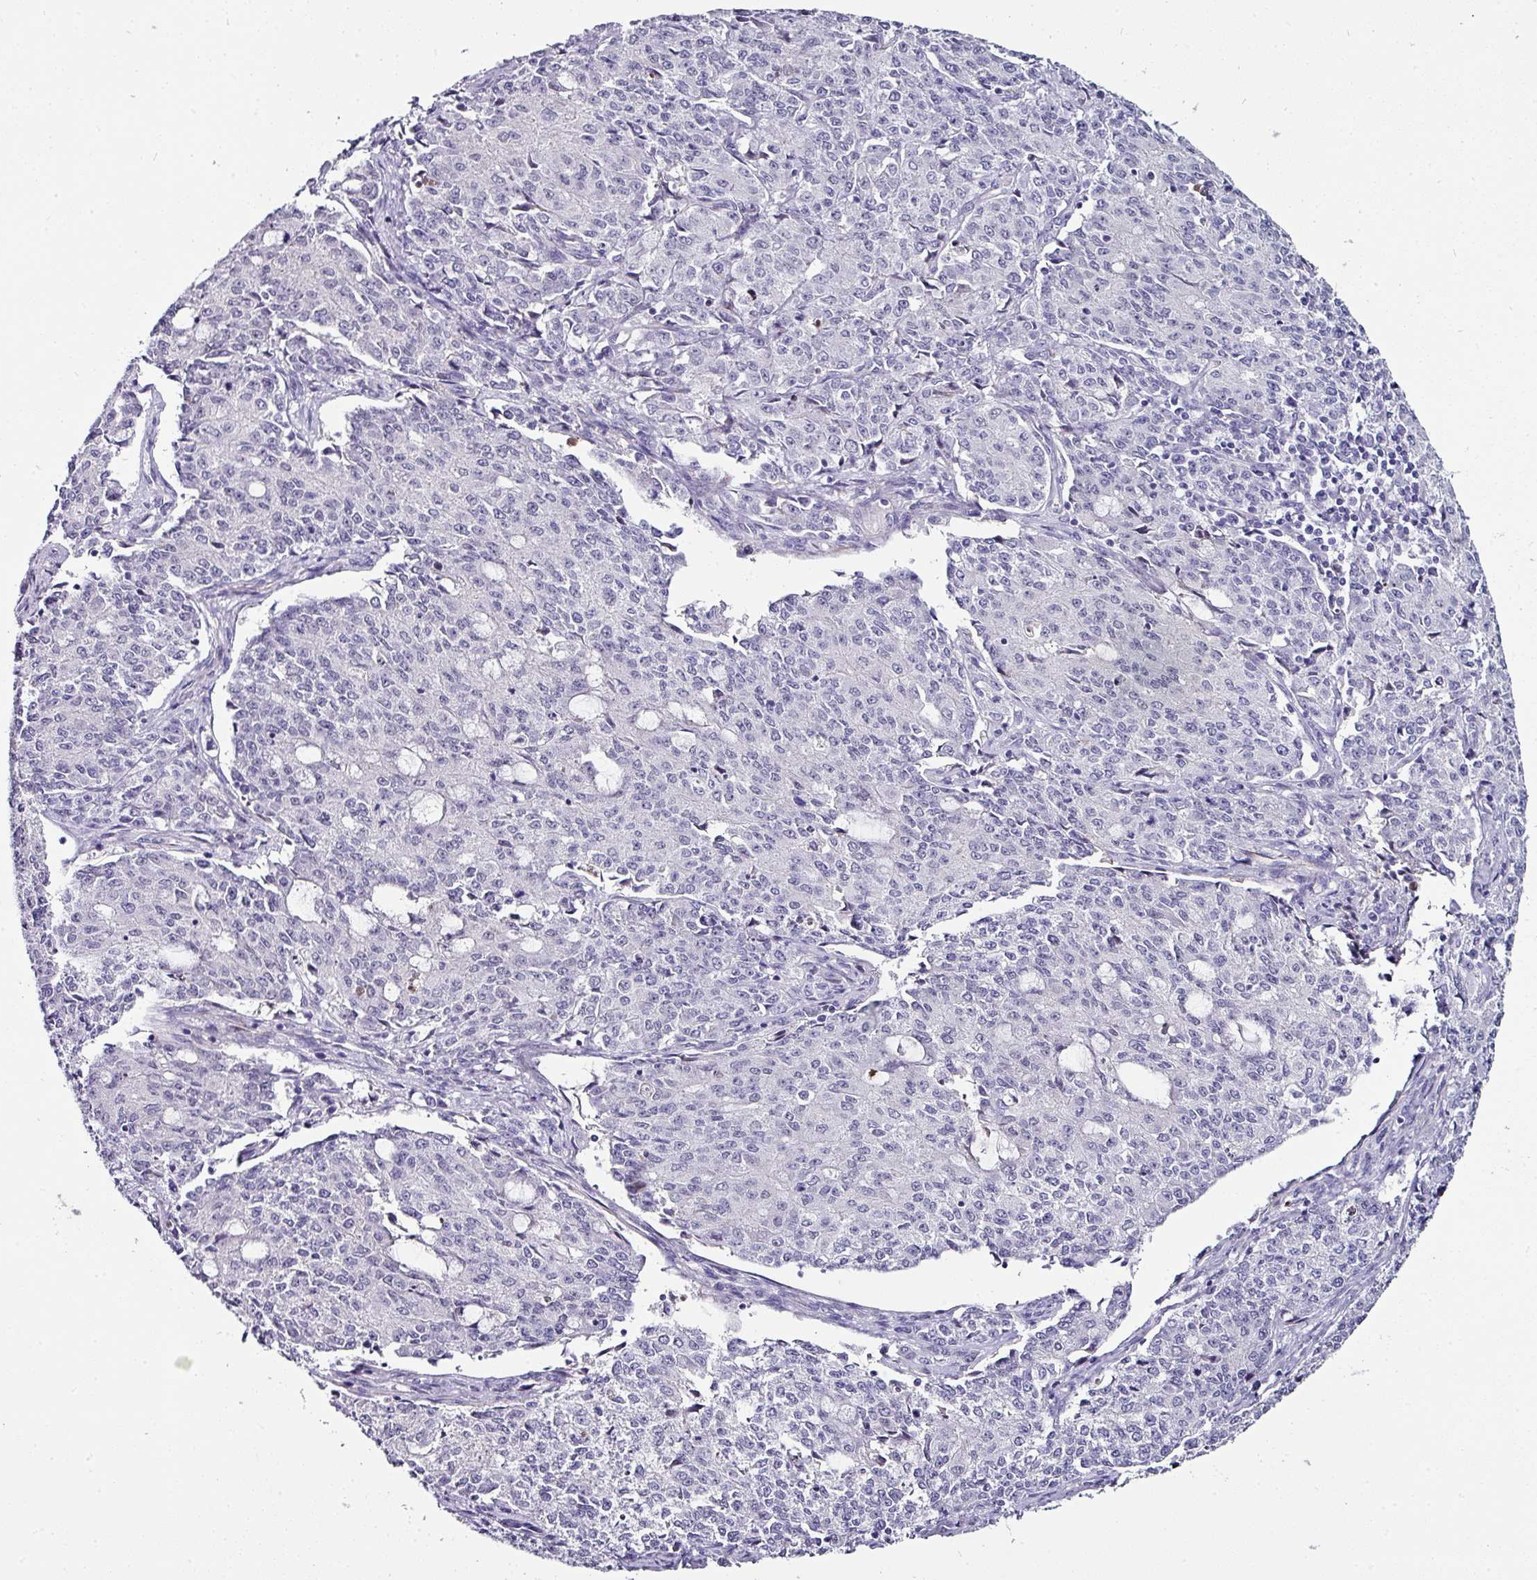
{"staining": {"intensity": "negative", "quantity": "none", "location": "none"}, "tissue": "endometrial cancer", "cell_type": "Tumor cells", "image_type": "cancer", "snomed": [{"axis": "morphology", "description": "Adenocarcinoma, NOS"}, {"axis": "topography", "description": "Endometrium"}], "caption": "IHC of endometrial cancer (adenocarcinoma) exhibits no expression in tumor cells. (DAB (3,3'-diaminobenzidine) immunohistochemistry visualized using brightfield microscopy, high magnification).", "gene": "TMPRSS9", "patient": {"sex": "female", "age": 50}}